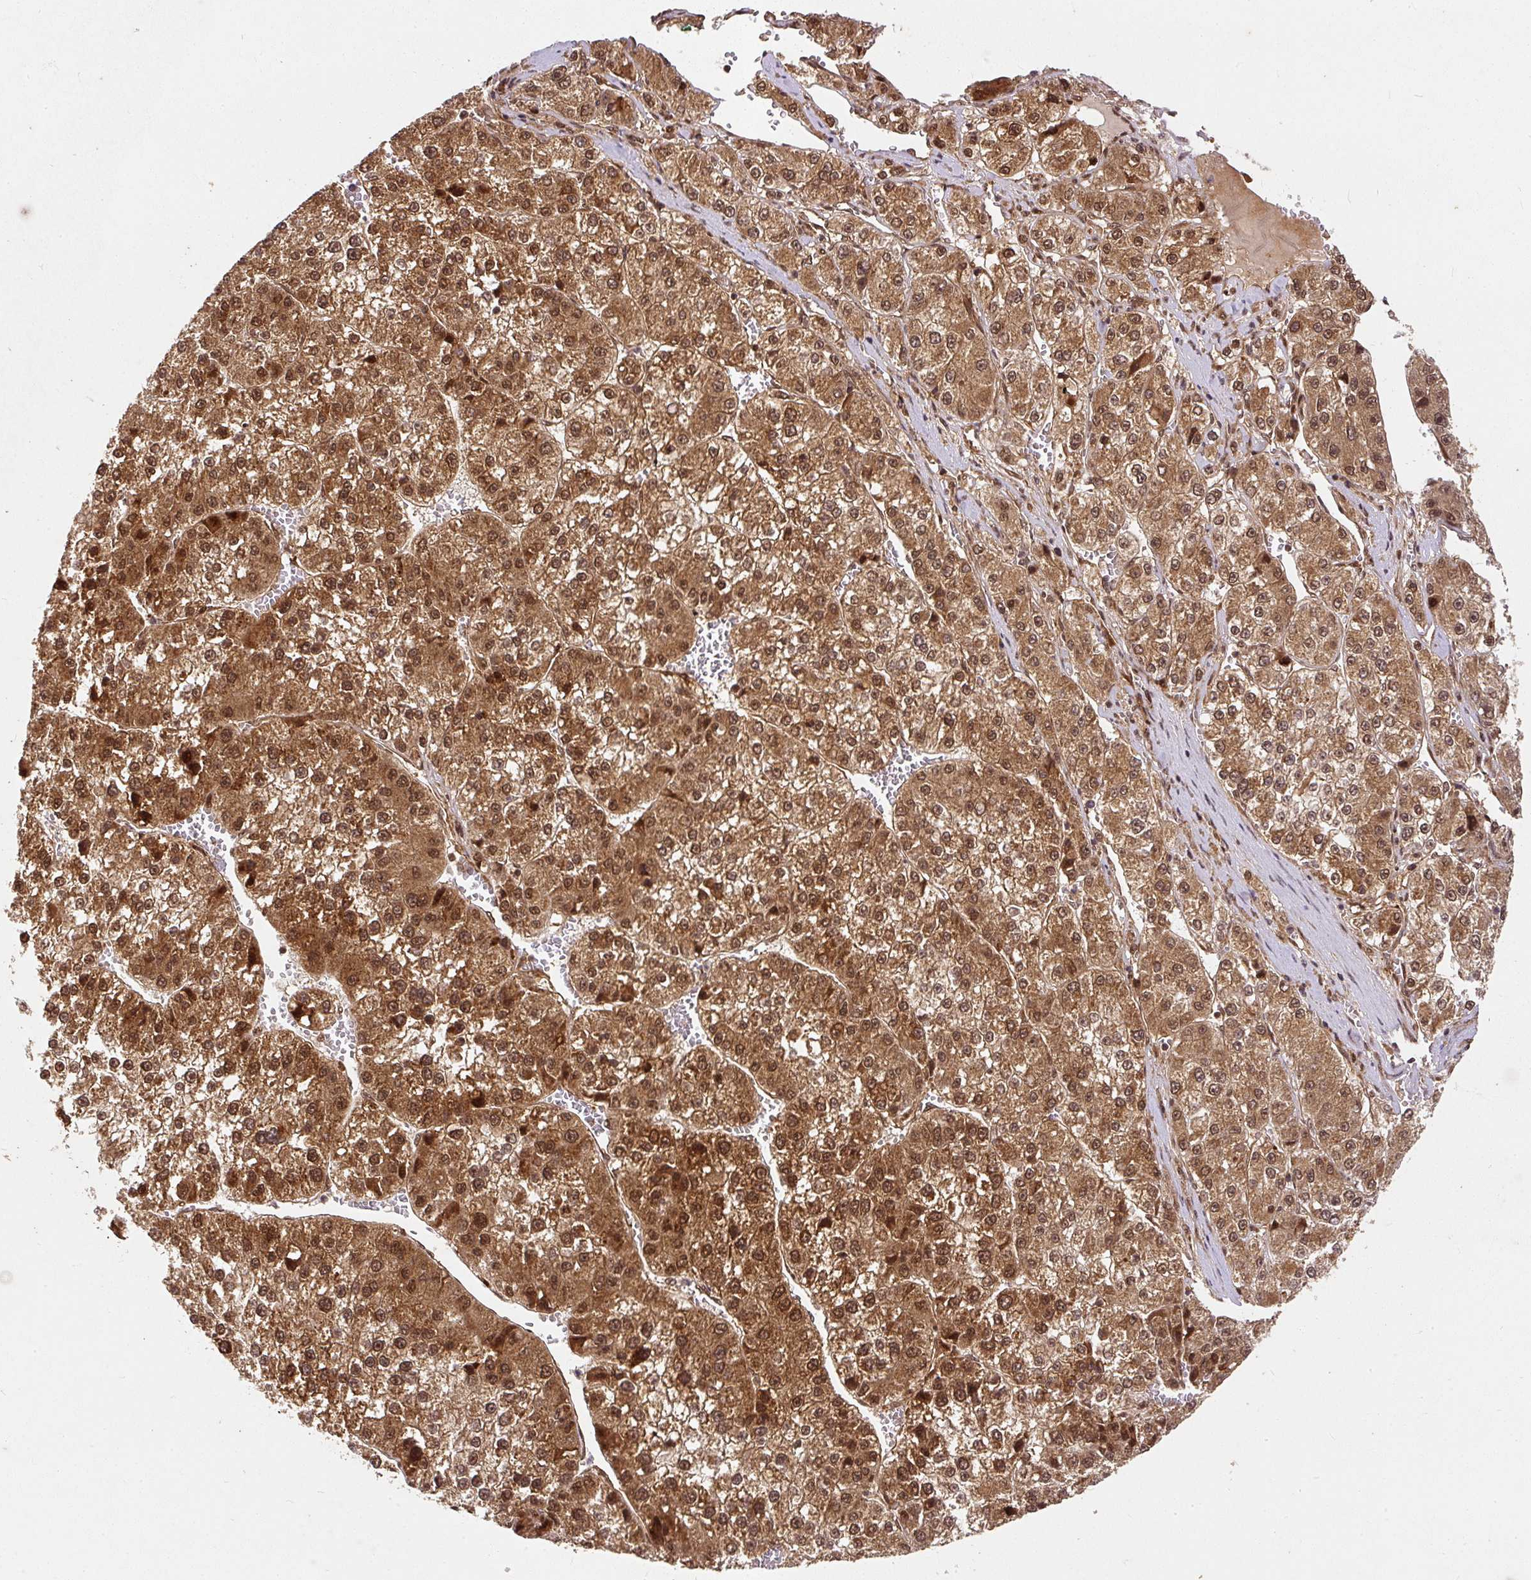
{"staining": {"intensity": "strong", "quantity": ">75%", "location": "cytoplasmic/membranous,nuclear"}, "tissue": "liver cancer", "cell_type": "Tumor cells", "image_type": "cancer", "snomed": [{"axis": "morphology", "description": "Carcinoma, Hepatocellular, NOS"}, {"axis": "topography", "description": "Liver"}], "caption": "Immunohistochemistry image of neoplastic tissue: human liver cancer (hepatocellular carcinoma) stained using immunohistochemistry (IHC) demonstrates high levels of strong protein expression localized specifically in the cytoplasmic/membranous and nuclear of tumor cells, appearing as a cytoplasmic/membranous and nuclear brown color.", "gene": "PSMD1", "patient": {"sex": "female", "age": 73}}